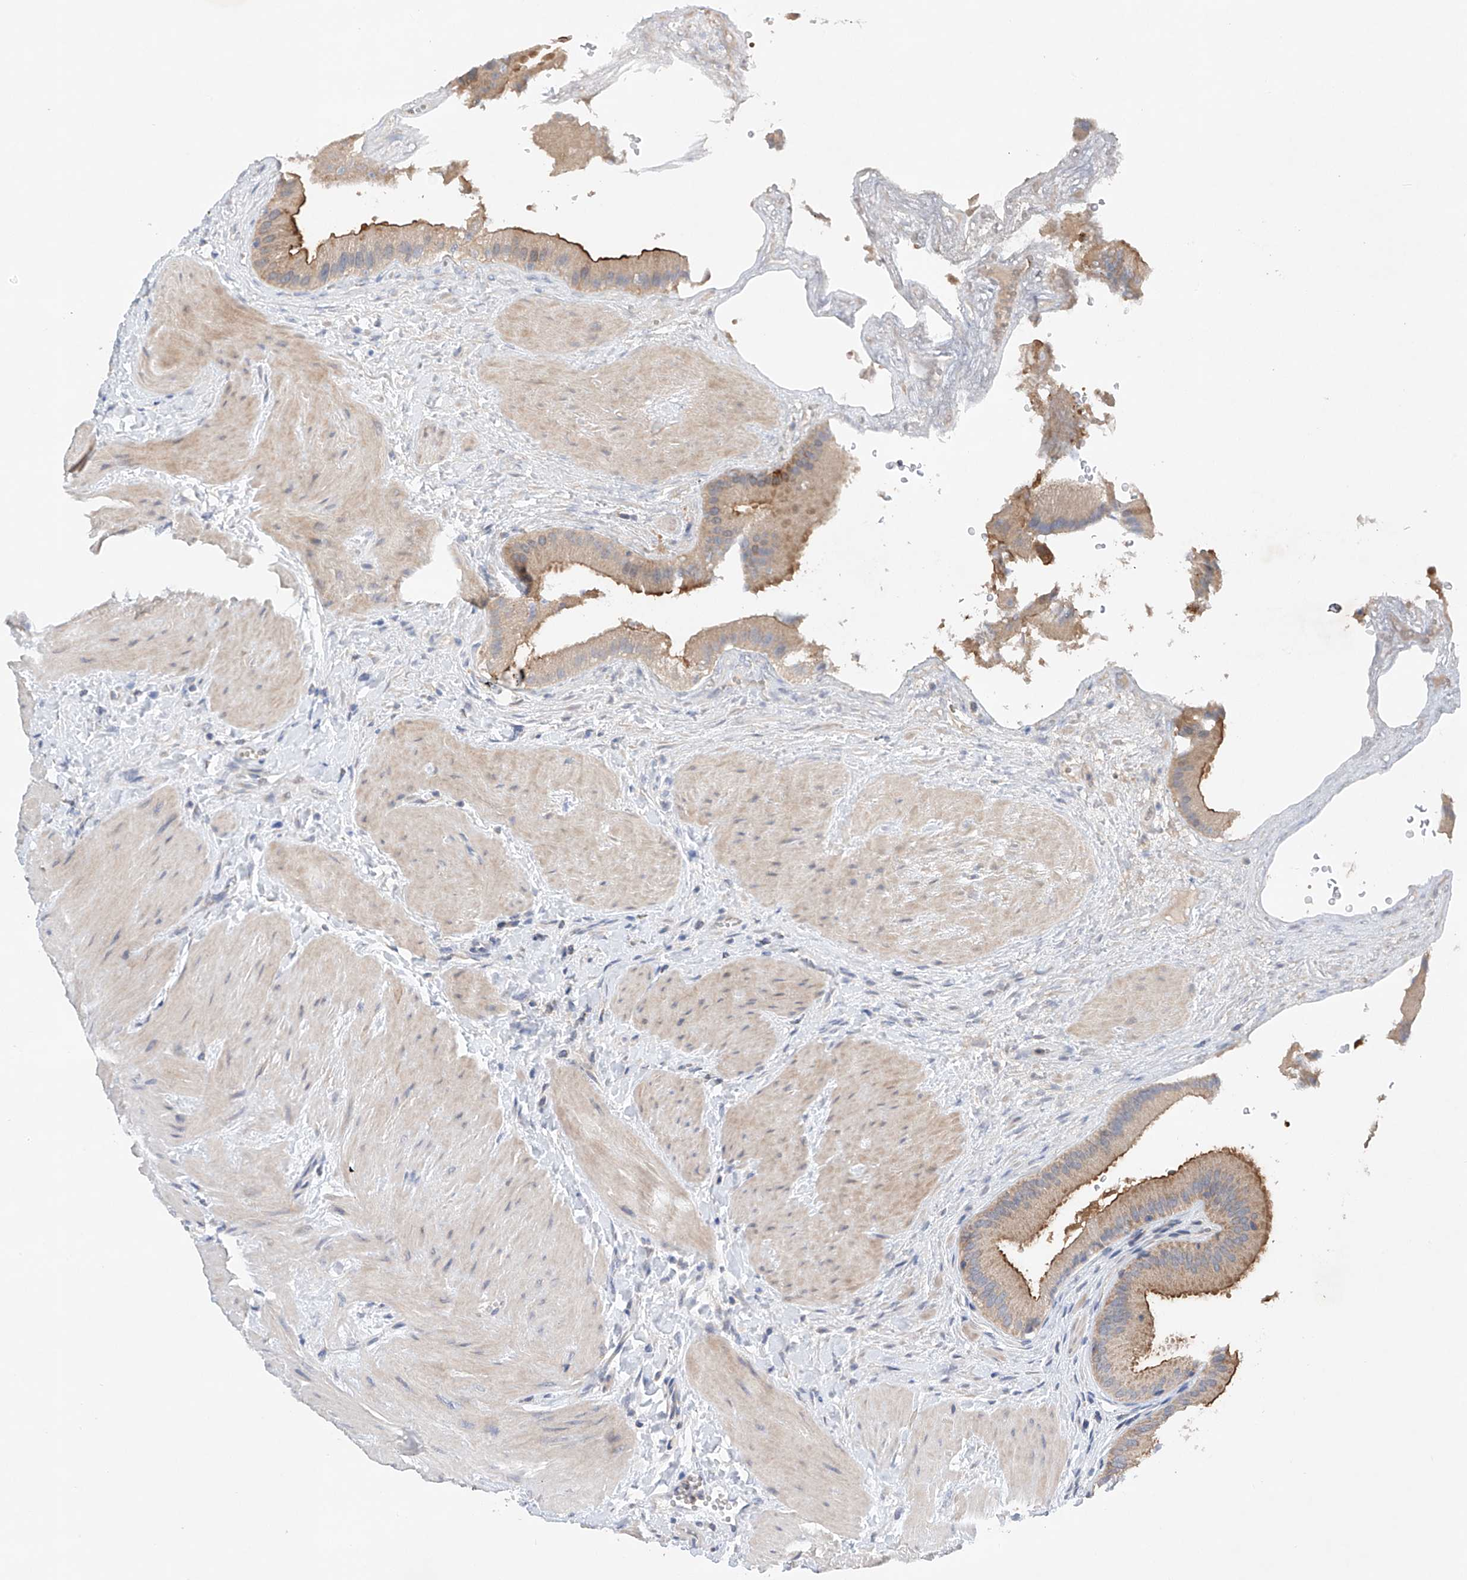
{"staining": {"intensity": "strong", "quantity": ">75%", "location": "cytoplasmic/membranous"}, "tissue": "gallbladder", "cell_type": "Glandular cells", "image_type": "normal", "snomed": [{"axis": "morphology", "description": "Normal tissue, NOS"}, {"axis": "topography", "description": "Gallbladder"}], "caption": "An IHC photomicrograph of unremarkable tissue is shown. Protein staining in brown shows strong cytoplasmic/membranous positivity in gallbladder within glandular cells.", "gene": "GPC4", "patient": {"sex": "male", "age": 55}}